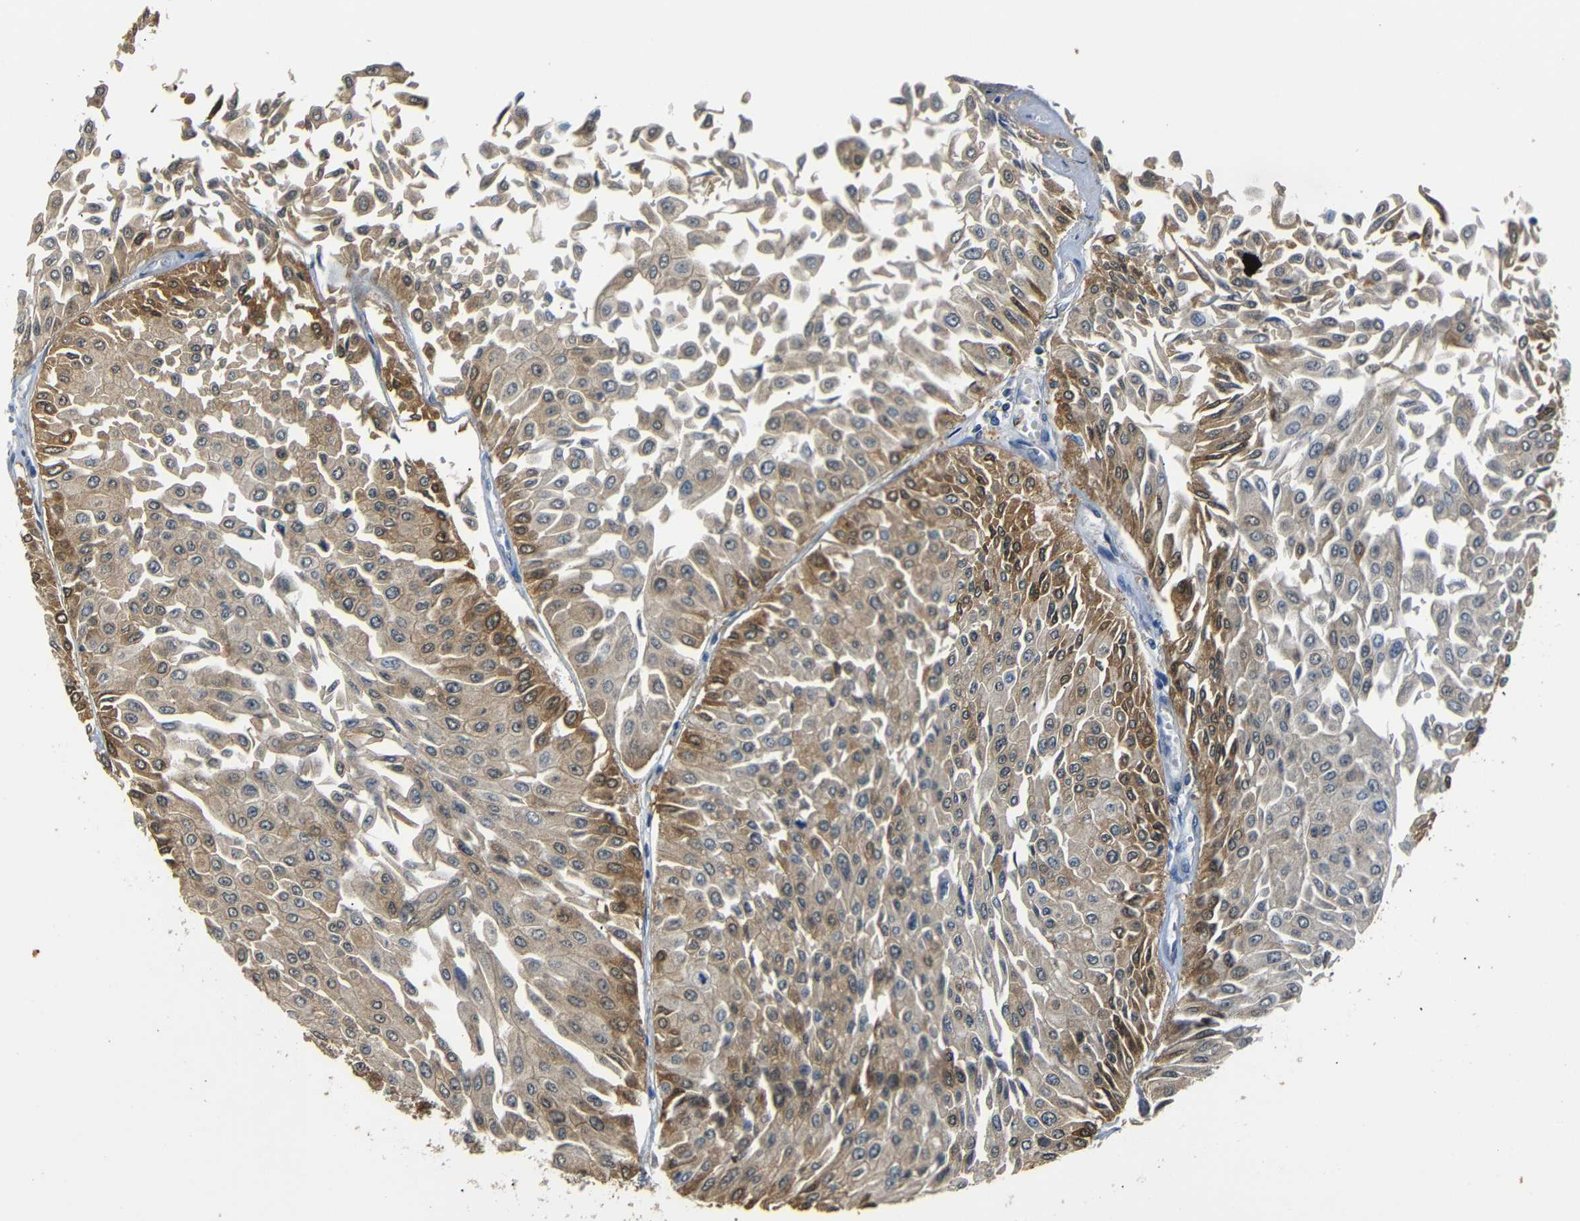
{"staining": {"intensity": "moderate", "quantity": ">75%", "location": "cytoplasmic/membranous"}, "tissue": "urothelial cancer", "cell_type": "Tumor cells", "image_type": "cancer", "snomed": [{"axis": "morphology", "description": "Urothelial carcinoma, Low grade"}, {"axis": "topography", "description": "Urinary bladder"}], "caption": "Tumor cells demonstrate moderate cytoplasmic/membranous expression in approximately >75% of cells in low-grade urothelial carcinoma. The protein is shown in brown color, while the nuclei are stained blue.", "gene": "SFN", "patient": {"sex": "male", "age": 67}}